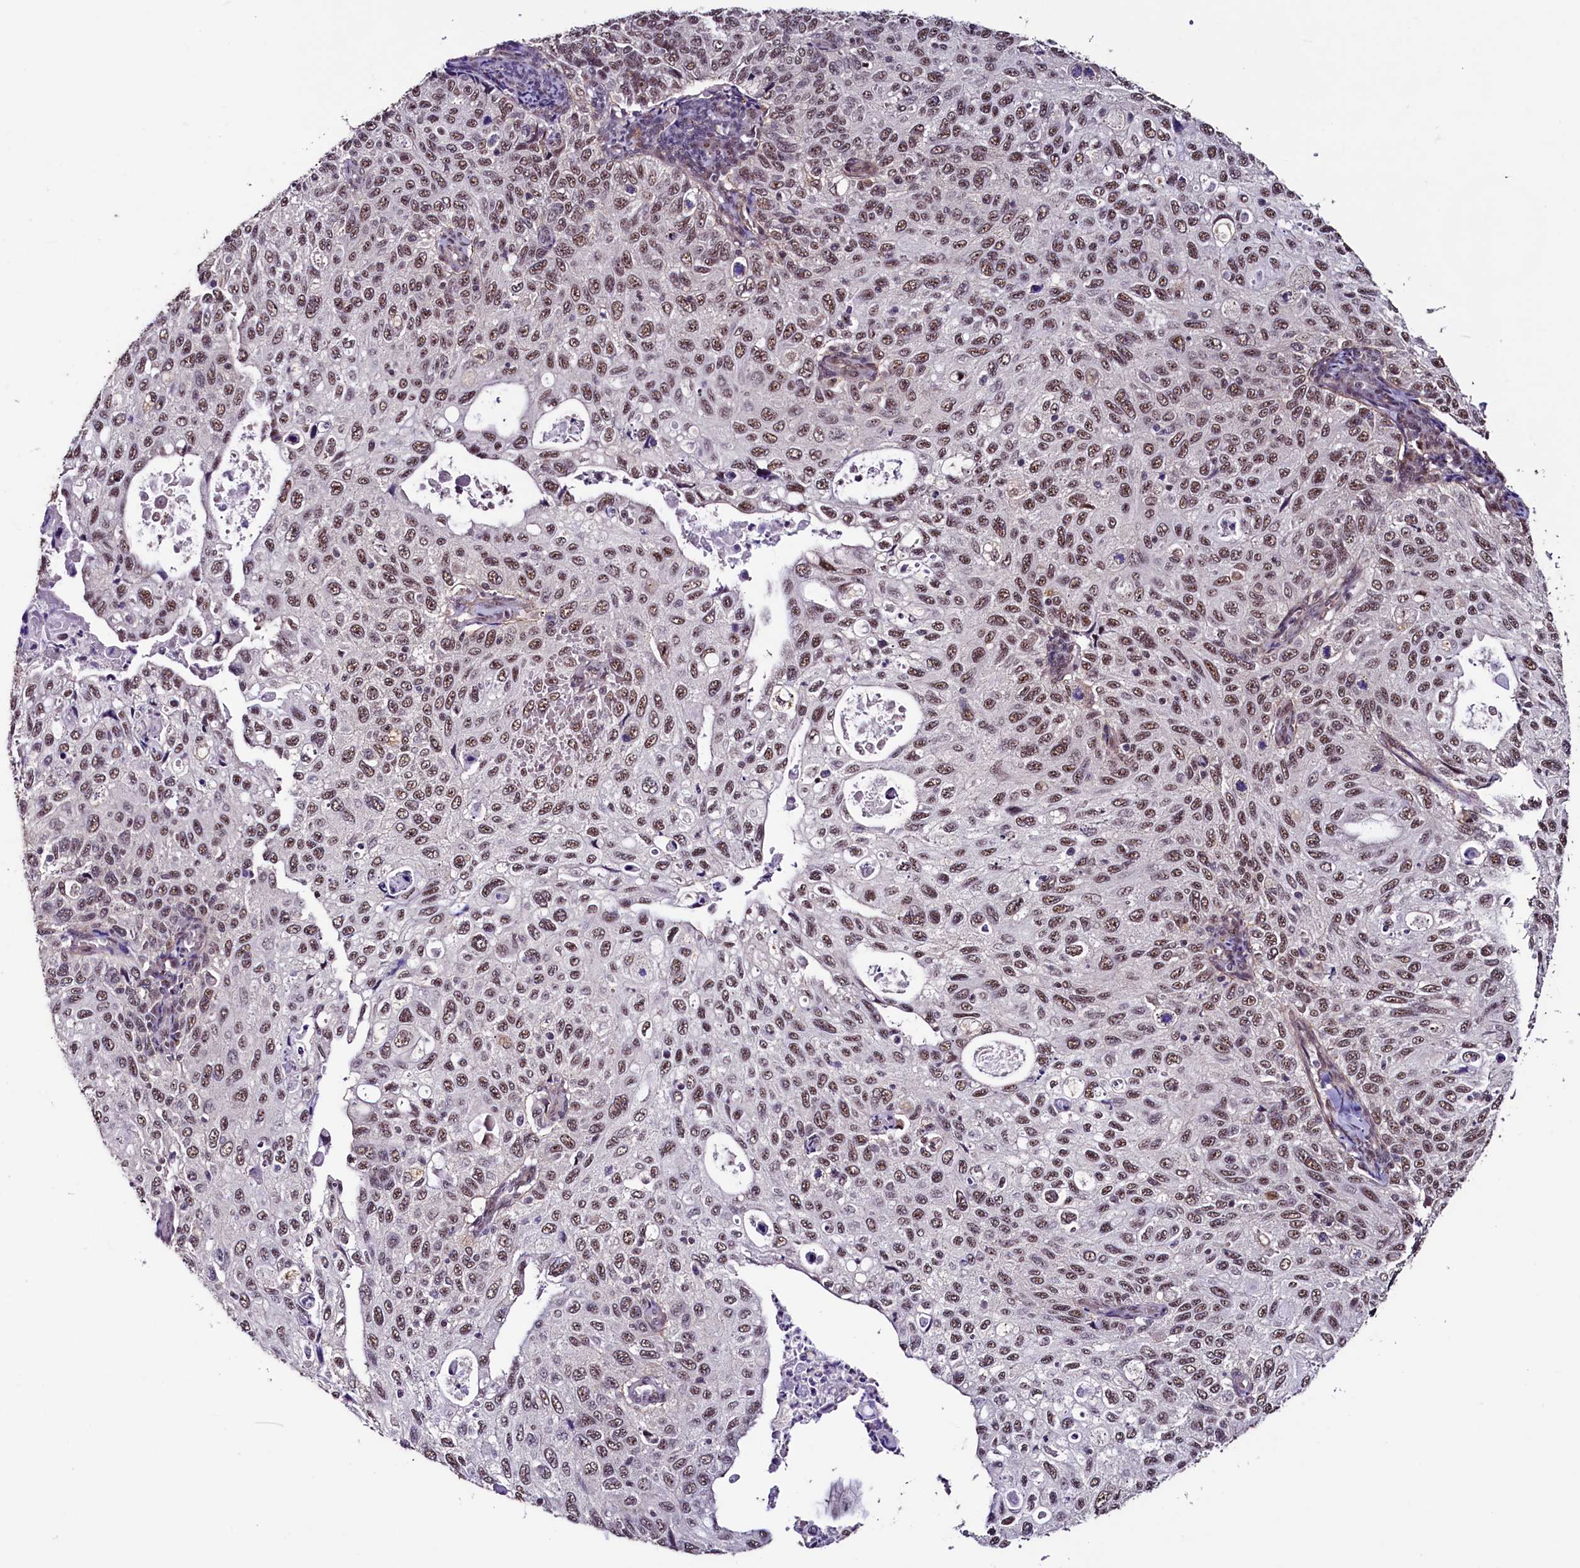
{"staining": {"intensity": "moderate", "quantity": ">75%", "location": "nuclear"}, "tissue": "cervical cancer", "cell_type": "Tumor cells", "image_type": "cancer", "snomed": [{"axis": "morphology", "description": "Squamous cell carcinoma, NOS"}, {"axis": "topography", "description": "Cervix"}], "caption": "Protein expression analysis of human cervical cancer reveals moderate nuclear staining in about >75% of tumor cells.", "gene": "SFSWAP", "patient": {"sex": "female", "age": 70}}